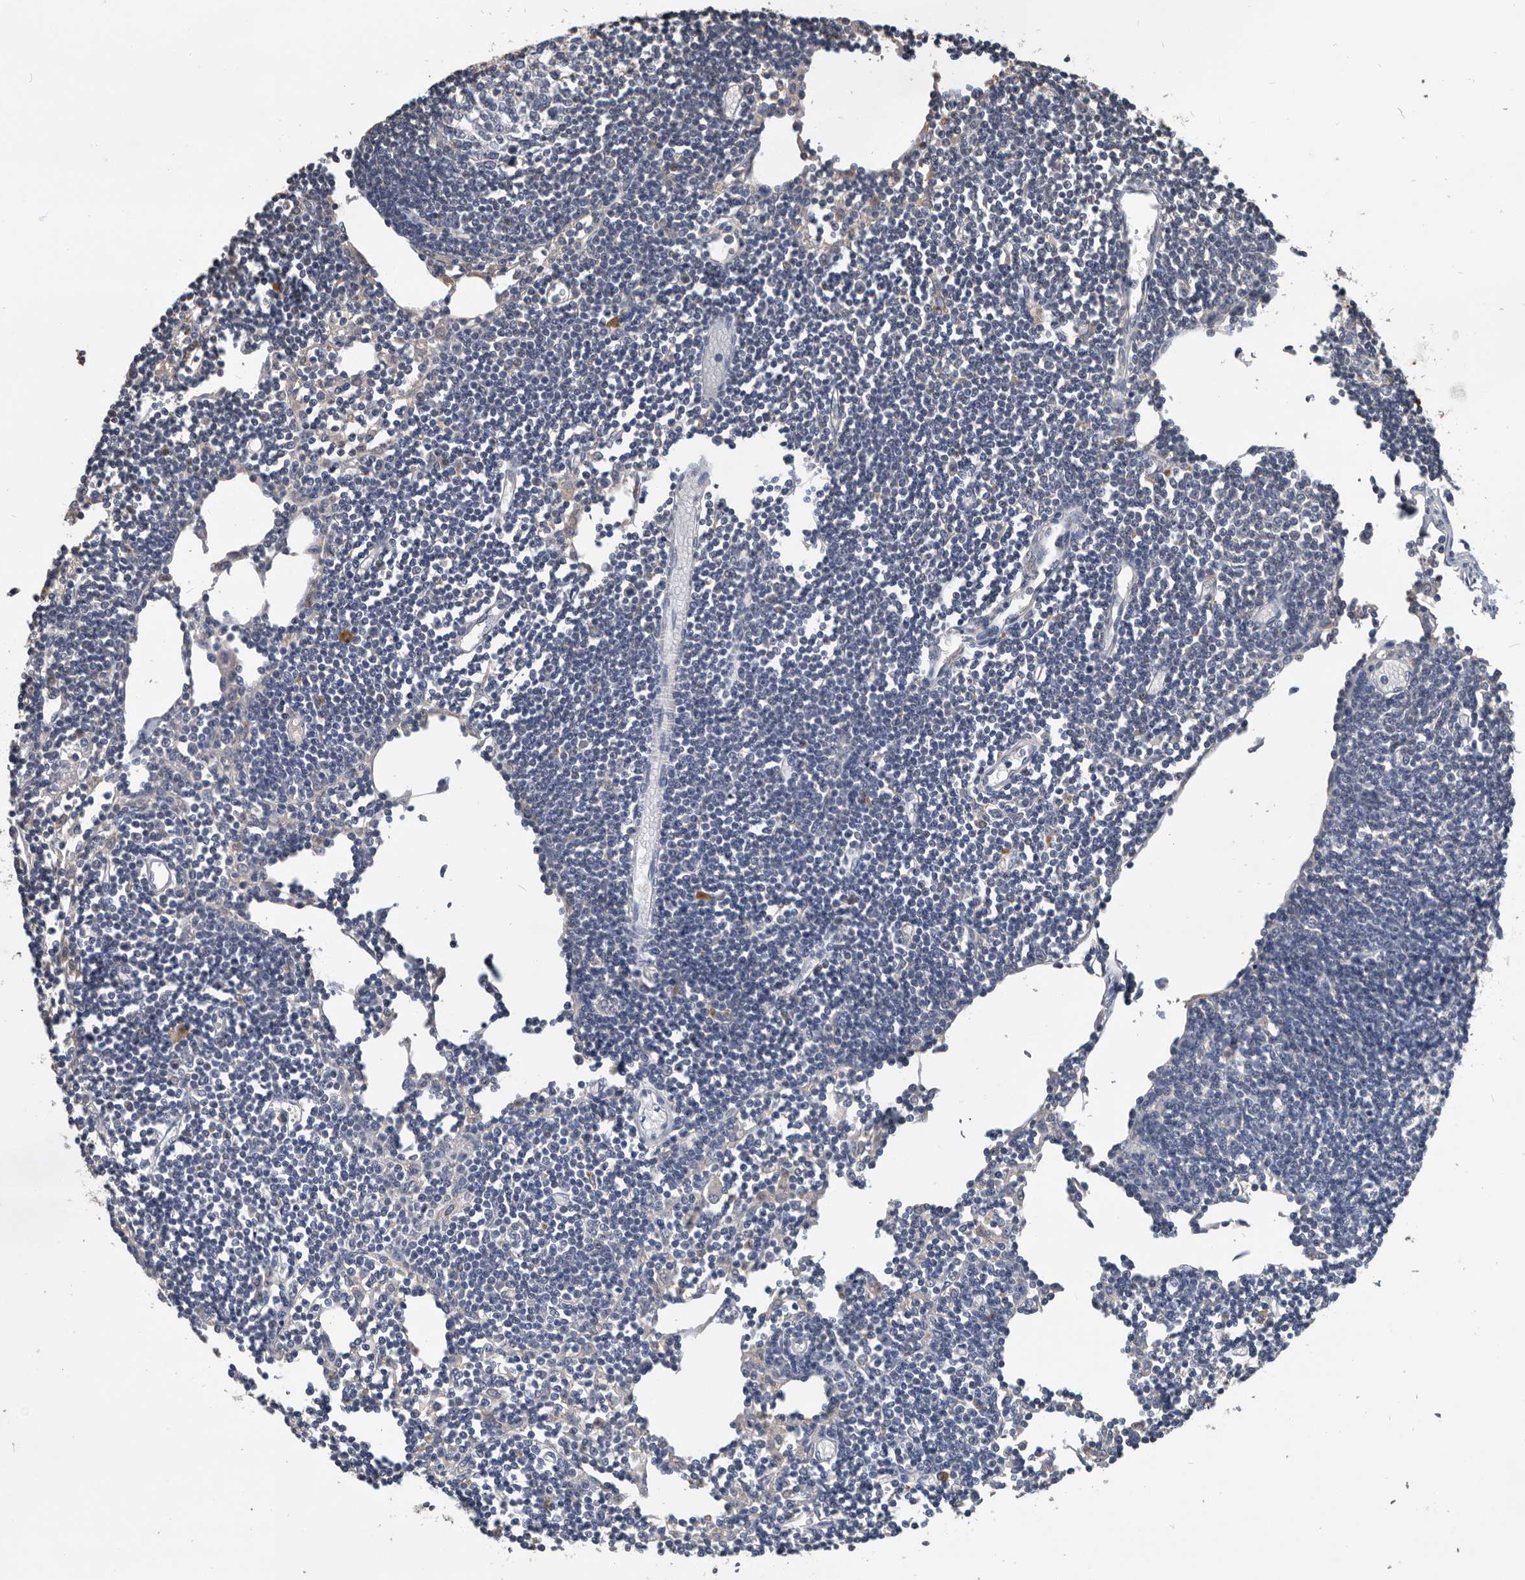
{"staining": {"intensity": "negative", "quantity": "none", "location": "none"}, "tissue": "lymph node", "cell_type": "Germinal center cells", "image_type": "normal", "snomed": [{"axis": "morphology", "description": "Normal tissue, NOS"}, {"axis": "topography", "description": "Lymph node"}], "caption": "IHC of normal lymph node shows no staining in germinal center cells. Brightfield microscopy of IHC stained with DAB (3,3'-diaminobenzidine) (brown) and hematoxylin (blue), captured at high magnification.", "gene": "PDXK", "patient": {"sex": "female", "age": 11}}